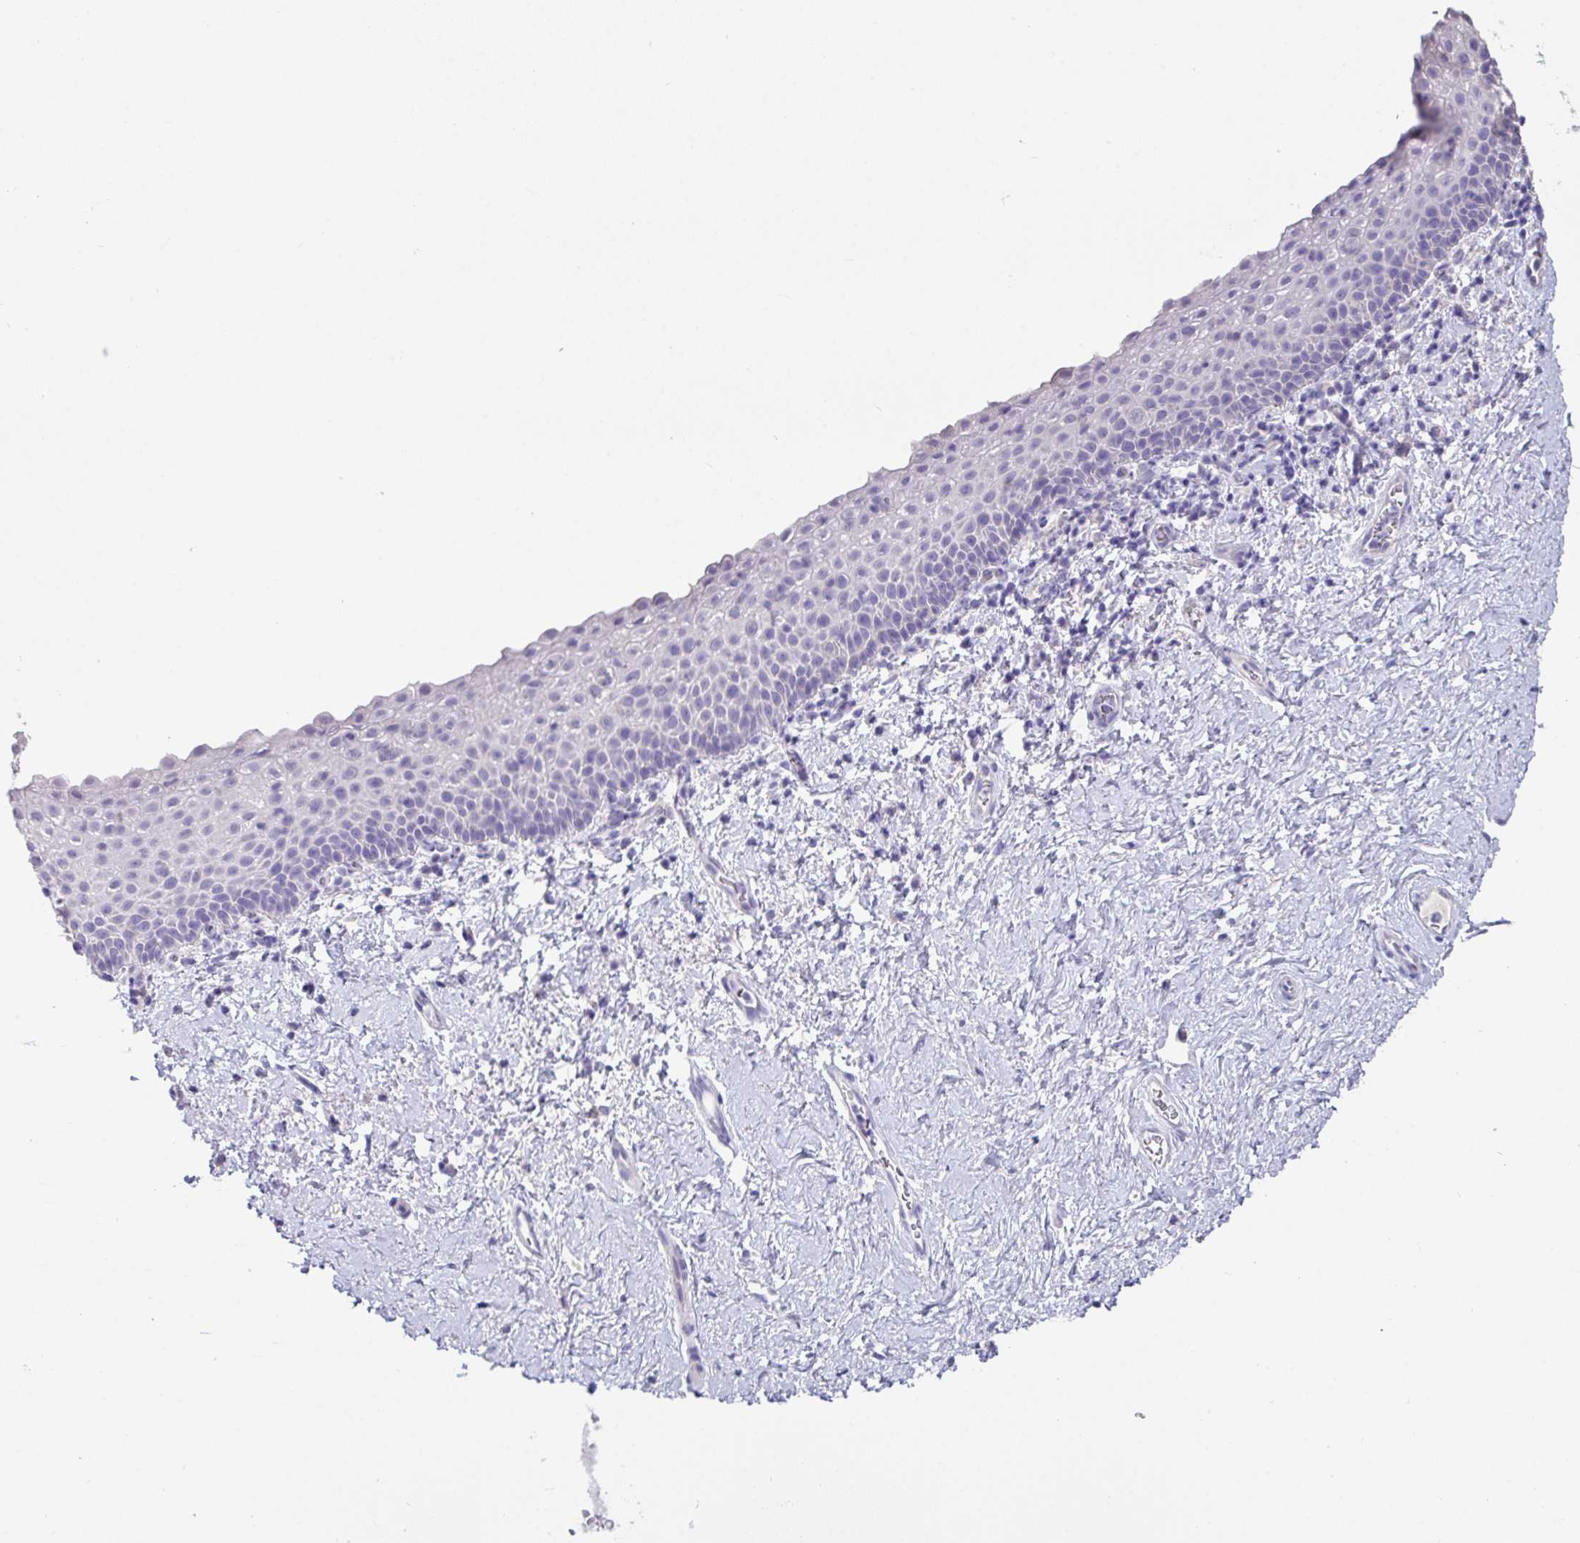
{"staining": {"intensity": "negative", "quantity": "none", "location": "none"}, "tissue": "vagina", "cell_type": "Squamous epithelial cells", "image_type": "normal", "snomed": [{"axis": "morphology", "description": "Normal tissue, NOS"}, {"axis": "topography", "description": "Vagina"}], "caption": "Vagina stained for a protein using immunohistochemistry shows no expression squamous epithelial cells.", "gene": "SLC44A4", "patient": {"sex": "female", "age": 61}}